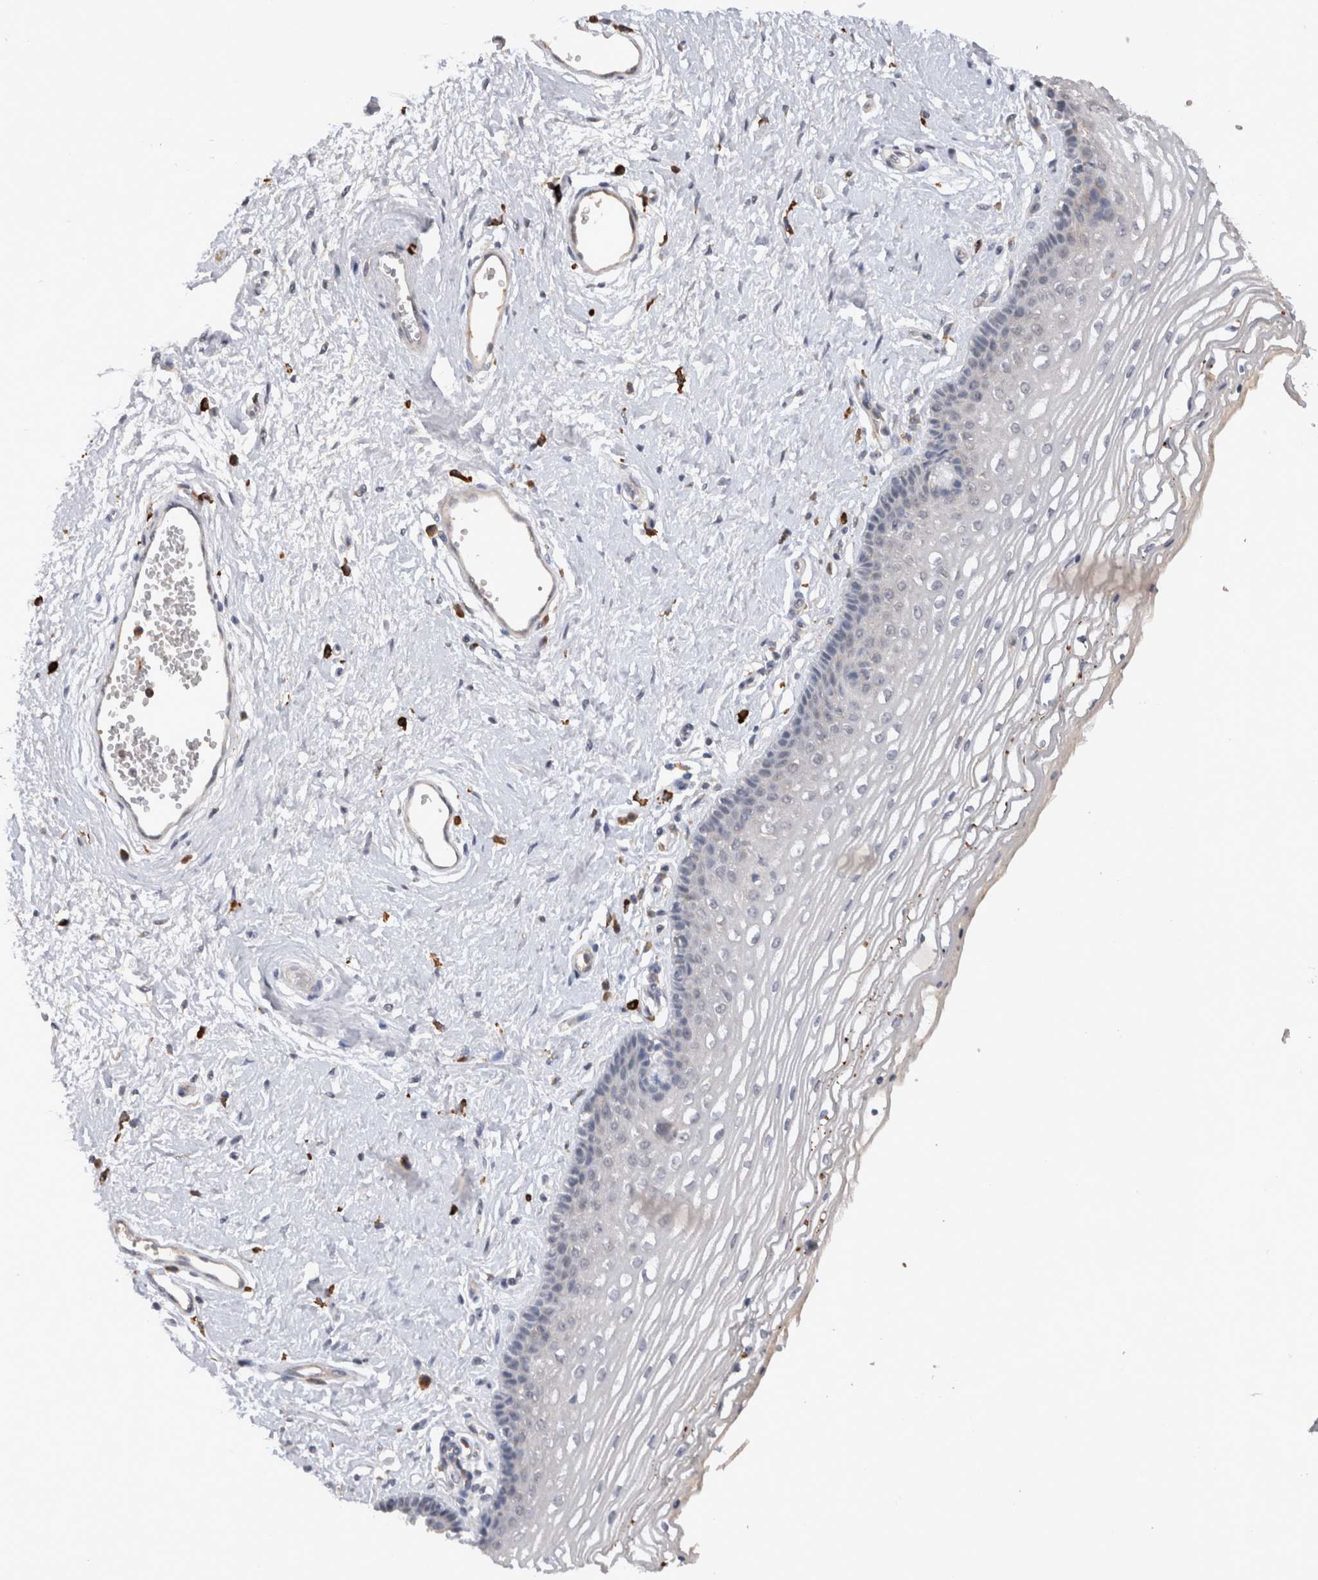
{"staining": {"intensity": "negative", "quantity": "none", "location": "none"}, "tissue": "vagina", "cell_type": "Squamous epithelial cells", "image_type": "normal", "snomed": [{"axis": "morphology", "description": "Normal tissue, NOS"}, {"axis": "topography", "description": "Vagina"}], "caption": "Unremarkable vagina was stained to show a protein in brown. There is no significant positivity in squamous epithelial cells. (Immunohistochemistry, brightfield microscopy, high magnification).", "gene": "VSIG4", "patient": {"sex": "female", "age": 46}}